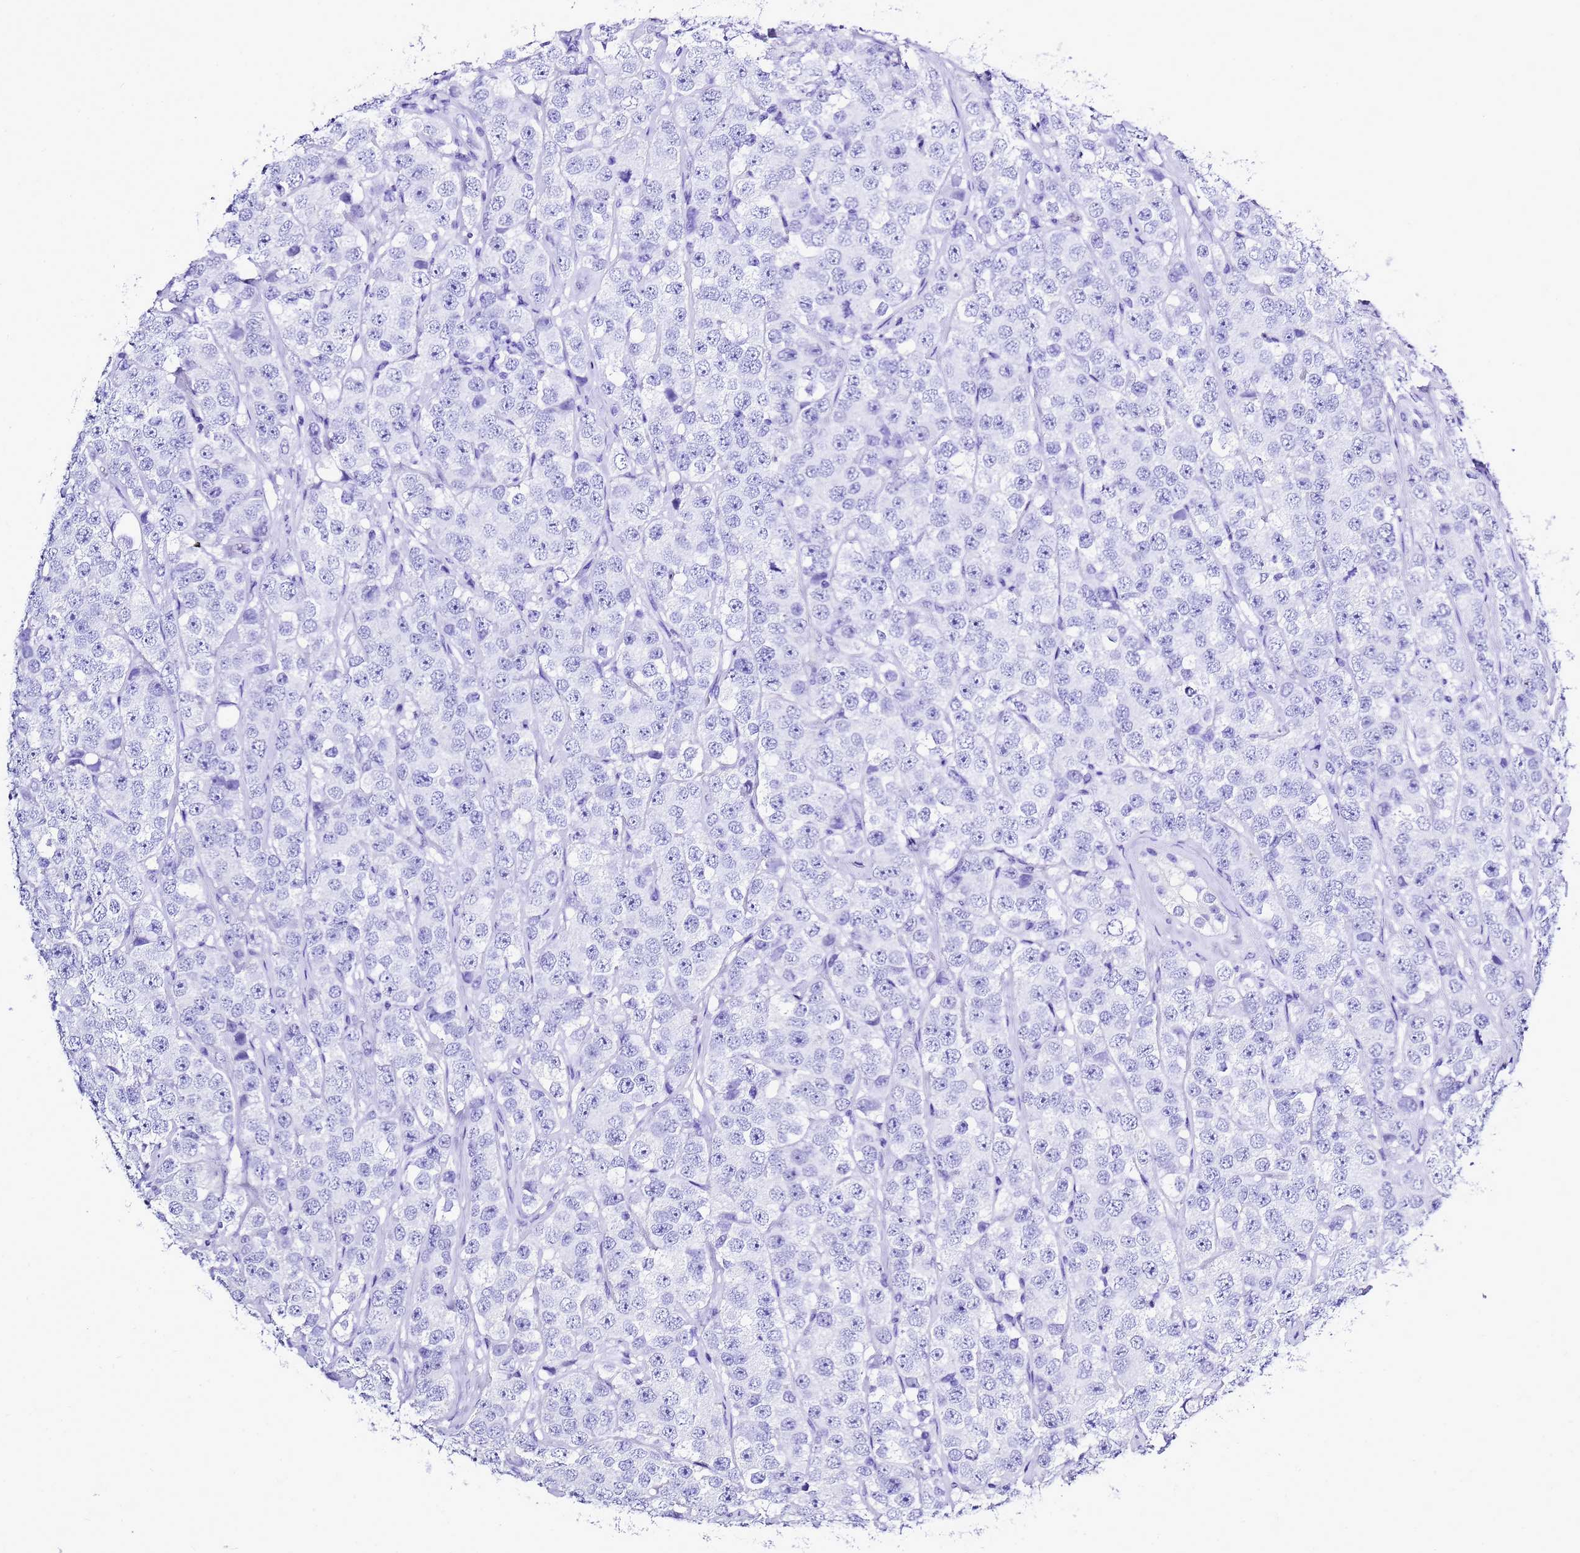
{"staining": {"intensity": "negative", "quantity": "none", "location": "none"}, "tissue": "testis cancer", "cell_type": "Tumor cells", "image_type": "cancer", "snomed": [{"axis": "morphology", "description": "Seminoma, NOS"}, {"axis": "topography", "description": "Testis"}], "caption": "Tumor cells show no significant protein staining in testis cancer. (DAB (3,3'-diaminobenzidine) immunohistochemistry visualized using brightfield microscopy, high magnification).", "gene": "LIPF", "patient": {"sex": "male", "age": 28}}